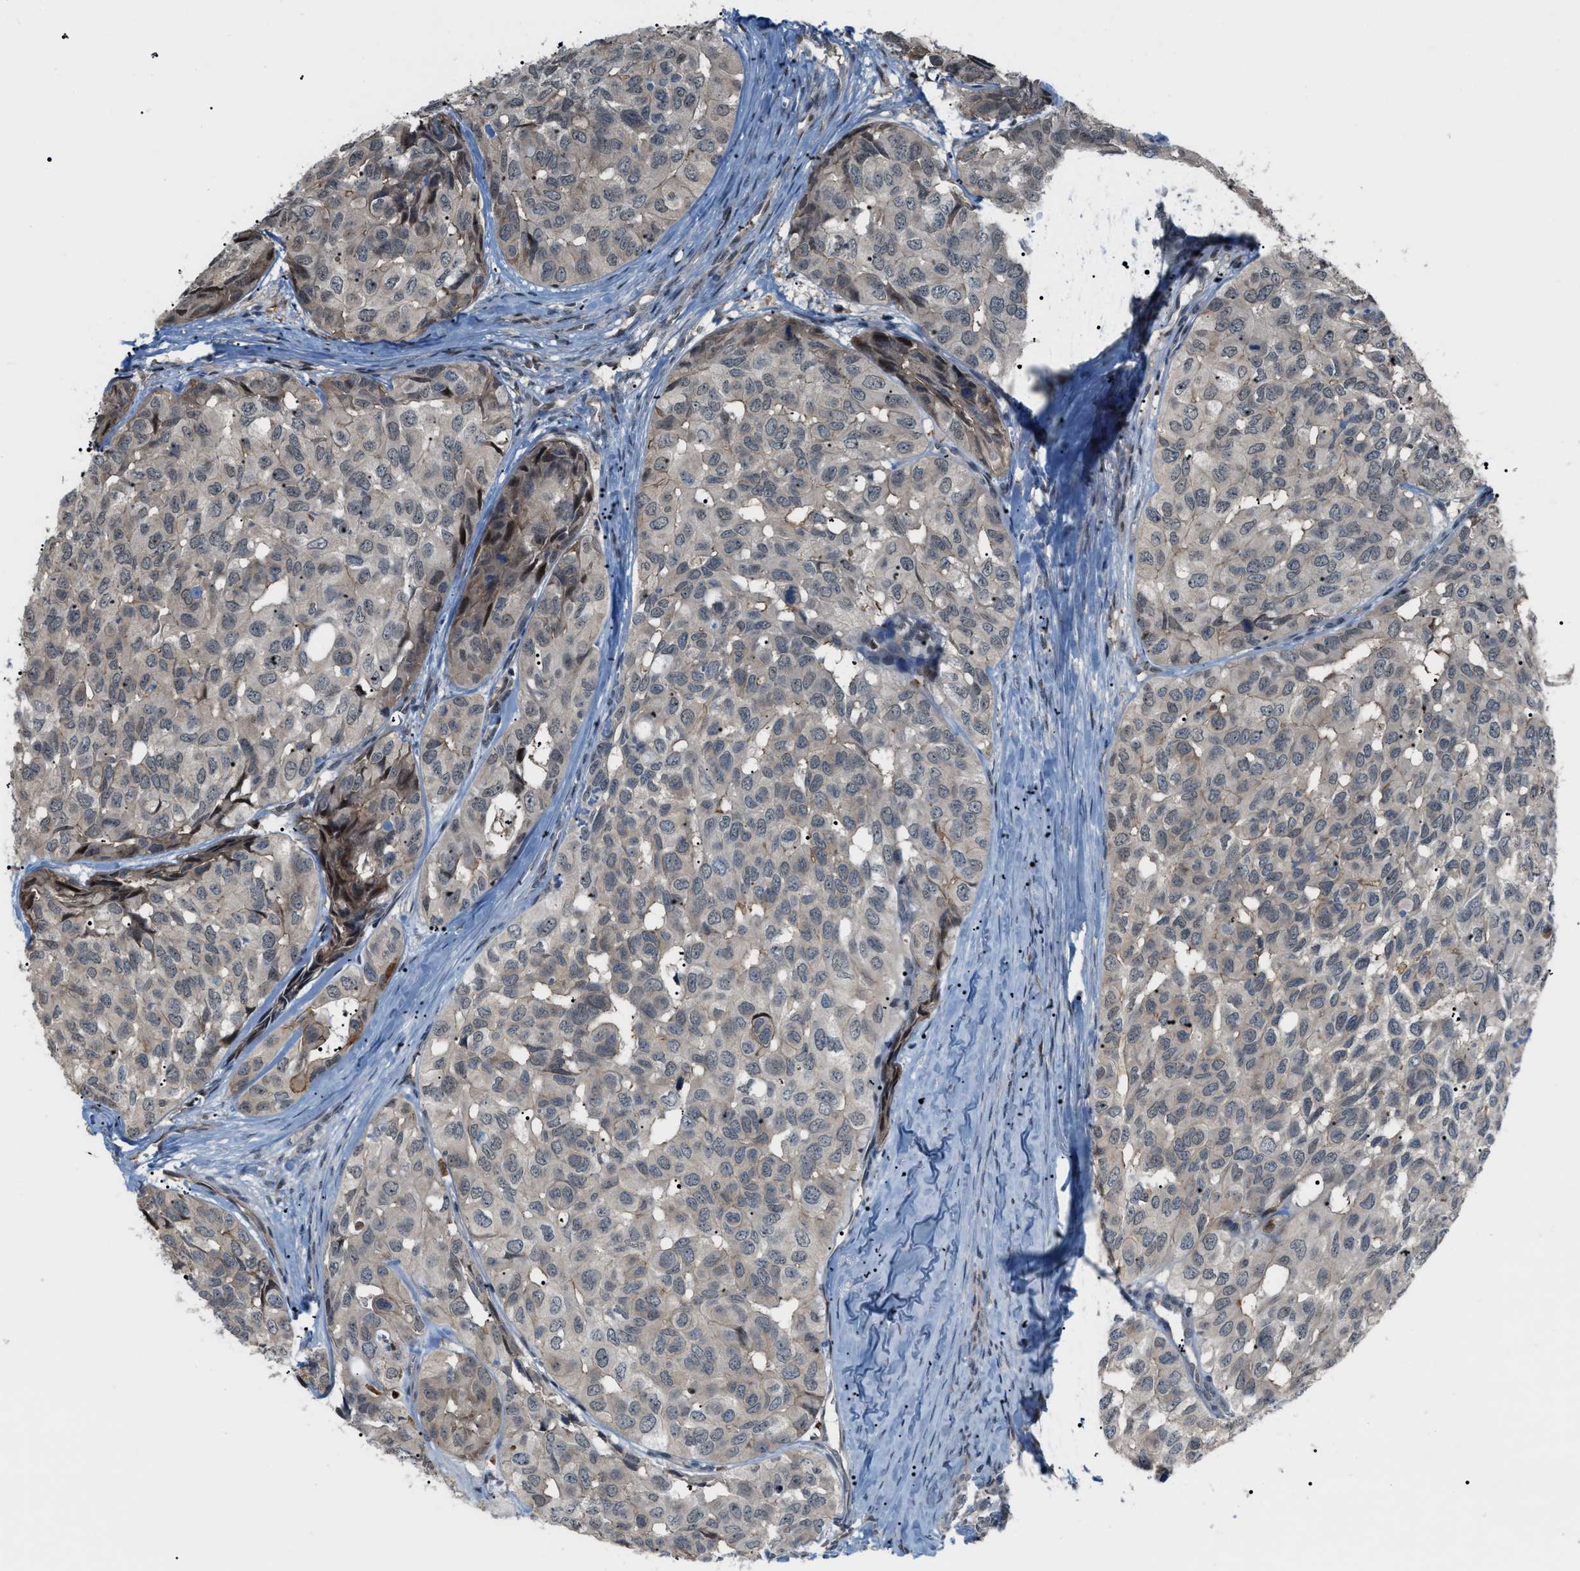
{"staining": {"intensity": "weak", "quantity": "<25%", "location": "nuclear"}, "tissue": "head and neck cancer", "cell_type": "Tumor cells", "image_type": "cancer", "snomed": [{"axis": "morphology", "description": "Adenocarcinoma, NOS"}, {"axis": "topography", "description": "Salivary gland, NOS"}, {"axis": "topography", "description": "Head-Neck"}], "caption": "Immunohistochemical staining of human head and neck cancer shows no significant positivity in tumor cells.", "gene": "RFFL", "patient": {"sex": "female", "age": 76}}